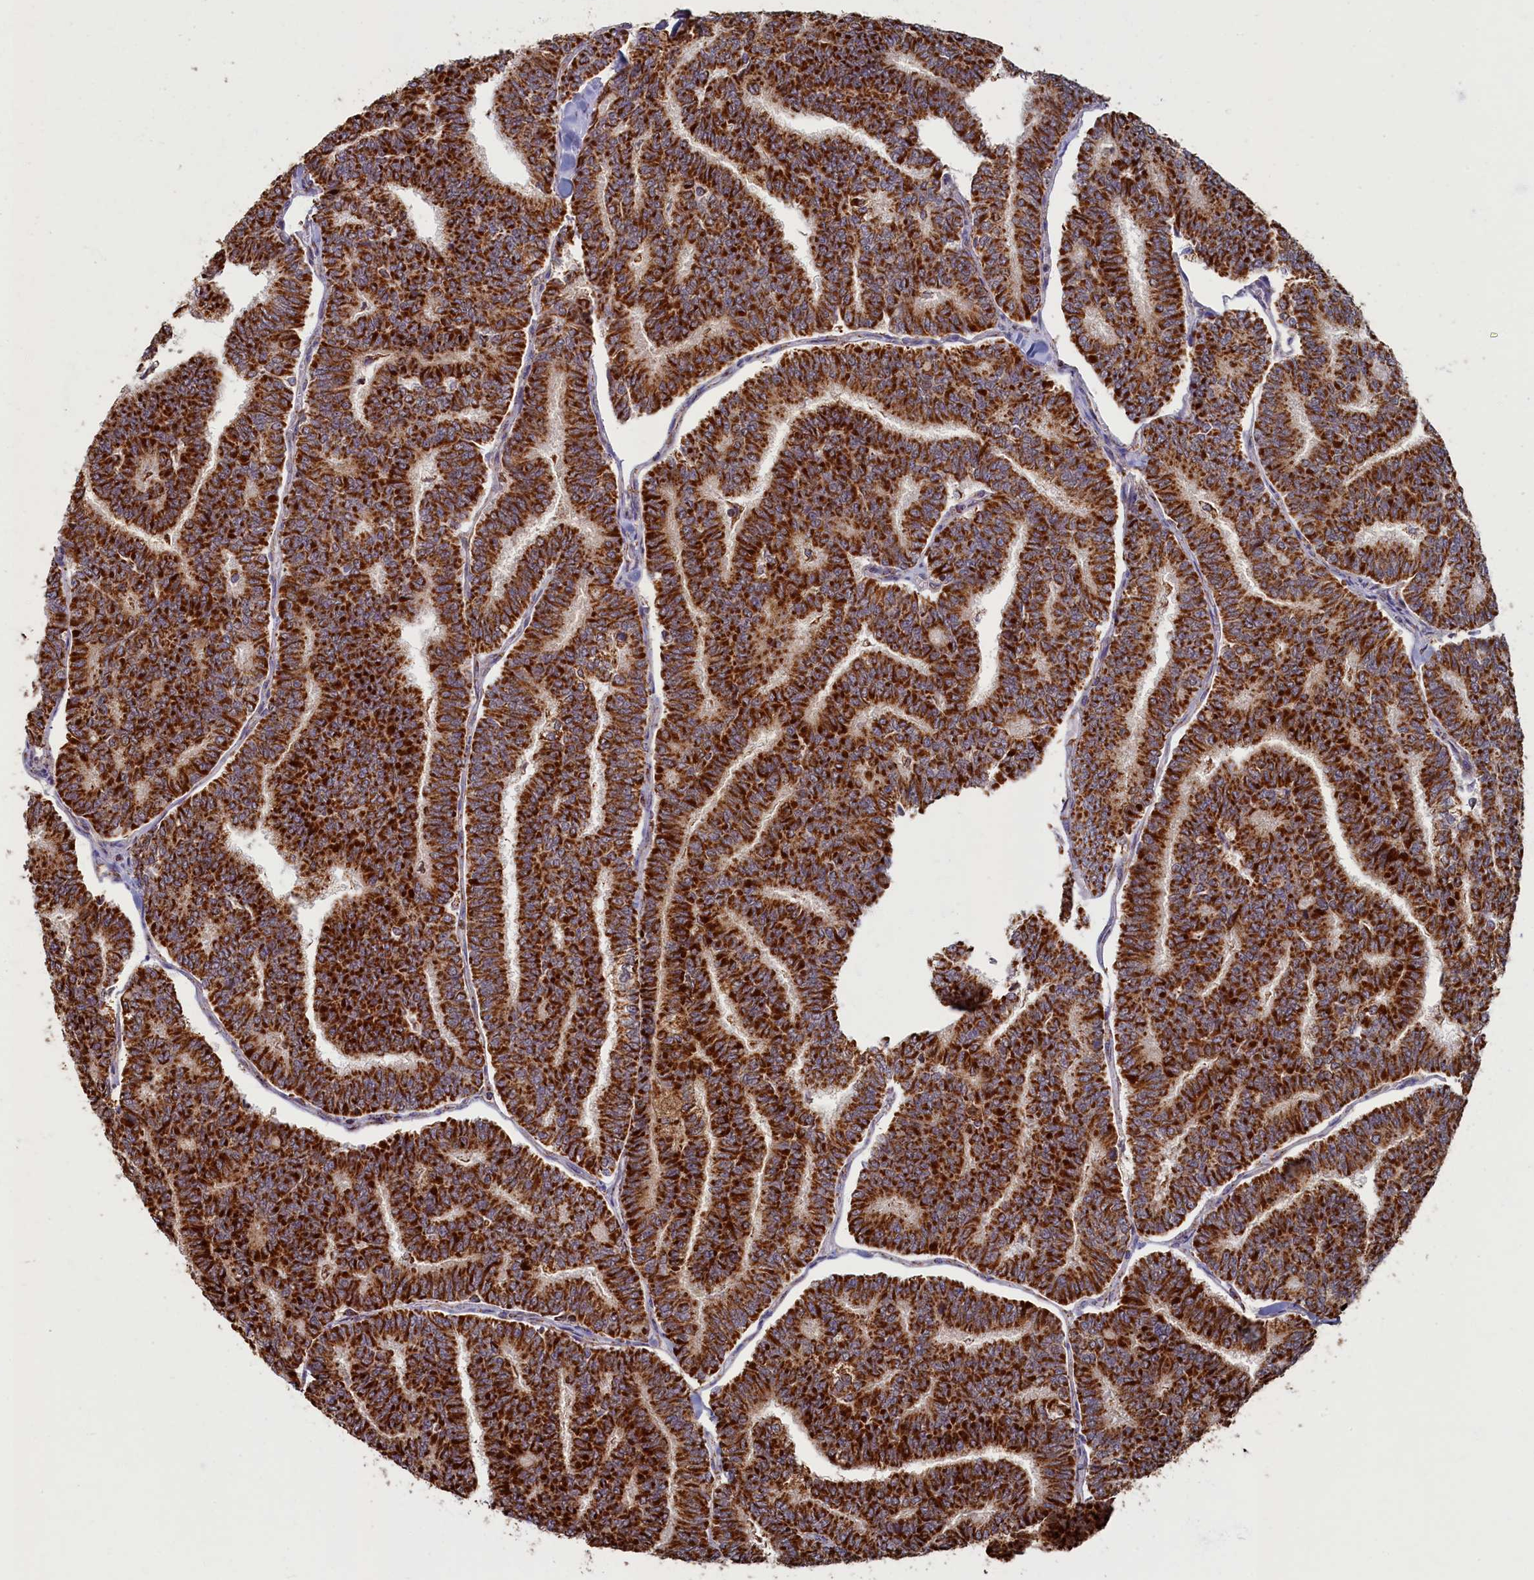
{"staining": {"intensity": "strong", "quantity": ">75%", "location": "cytoplasmic/membranous"}, "tissue": "thyroid cancer", "cell_type": "Tumor cells", "image_type": "cancer", "snomed": [{"axis": "morphology", "description": "Papillary adenocarcinoma, NOS"}, {"axis": "topography", "description": "Thyroid gland"}], "caption": "Immunohistochemistry (IHC) micrograph of neoplastic tissue: papillary adenocarcinoma (thyroid) stained using IHC displays high levels of strong protein expression localized specifically in the cytoplasmic/membranous of tumor cells, appearing as a cytoplasmic/membranous brown color.", "gene": "SPR", "patient": {"sex": "female", "age": 35}}